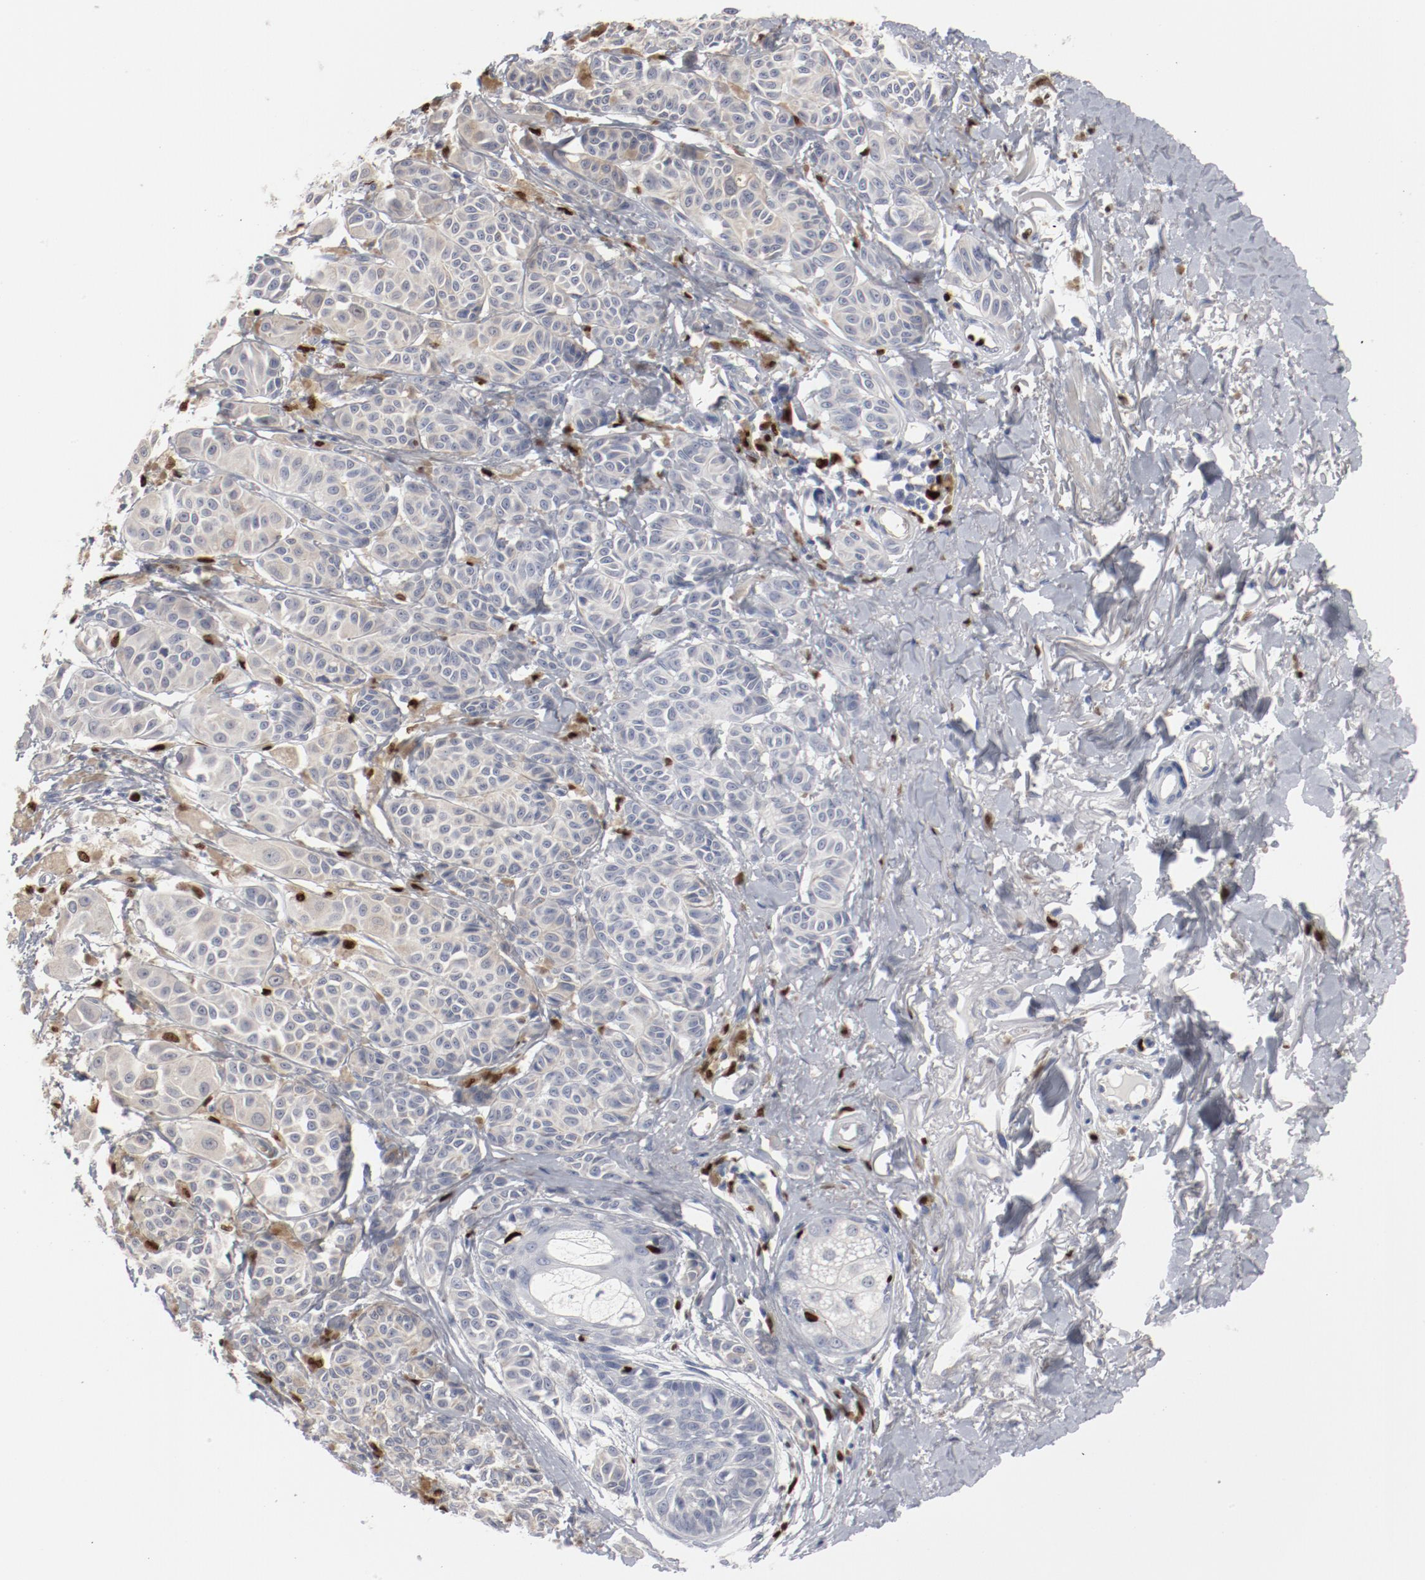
{"staining": {"intensity": "negative", "quantity": "none", "location": "none"}, "tissue": "melanoma", "cell_type": "Tumor cells", "image_type": "cancer", "snomed": [{"axis": "morphology", "description": "Malignant melanoma, NOS"}, {"axis": "topography", "description": "Skin"}], "caption": "An image of melanoma stained for a protein demonstrates no brown staining in tumor cells. The staining is performed using DAB (3,3'-diaminobenzidine) brown chromogen with nuclei counter-stained in using hematoxylin.", "gene": "SPI1", "patient": {"sex": "male", "age": 76}}